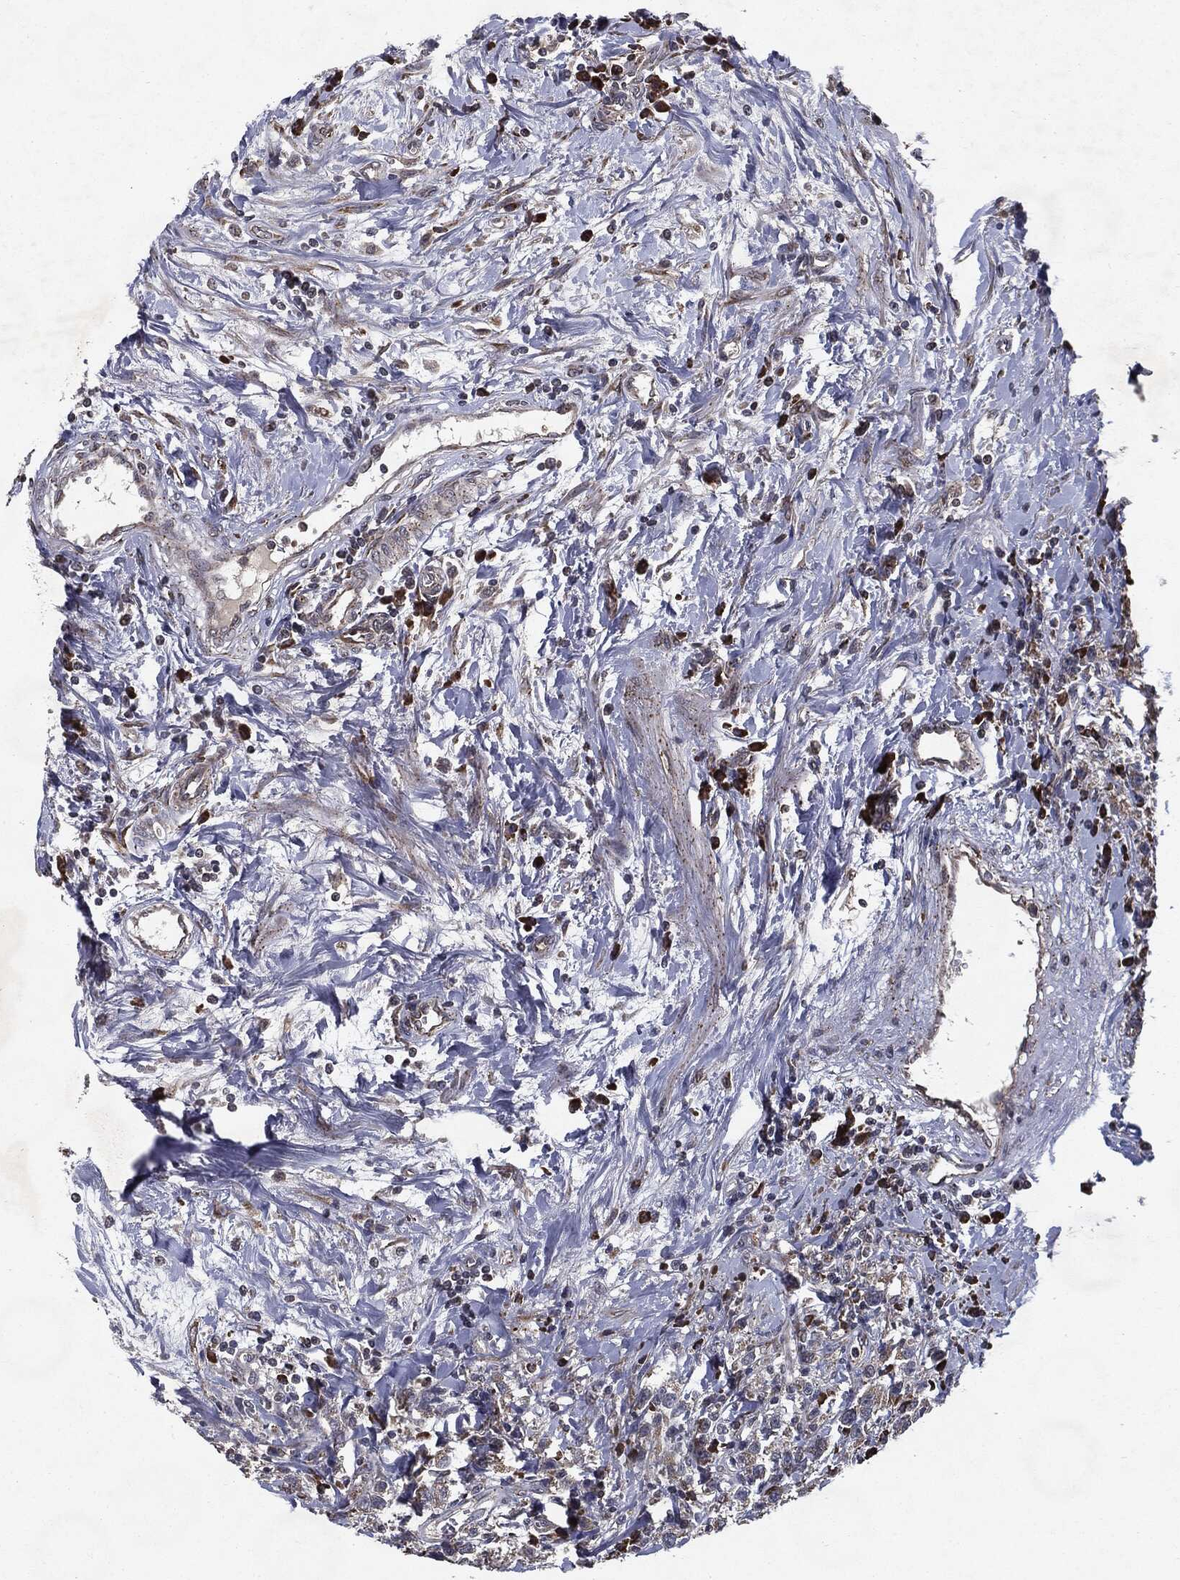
{"staining": {"intensity": "weak", "quantity": "25%-75%", "location": "cytoplasmic/membranous"}, "tissue": "testis cancer", "cell_type": "Tumor cells", "image_type": "cancer", "snomed": [{"axis": "morphology", "description": "Seminoma, NOS"}, {"axis": "topography", "description": "Testis"}], "caption": "Testis cancer (seminoma) was stained to show a protein in brown. There is low levels of weak cytoplasmic/membranous staining in about 25%-75% of tumor cells. (IHC, brightfield microscopy, high magnification).", "gene": "HDAC5", "patient": {"sex": "male", "age": 59}}